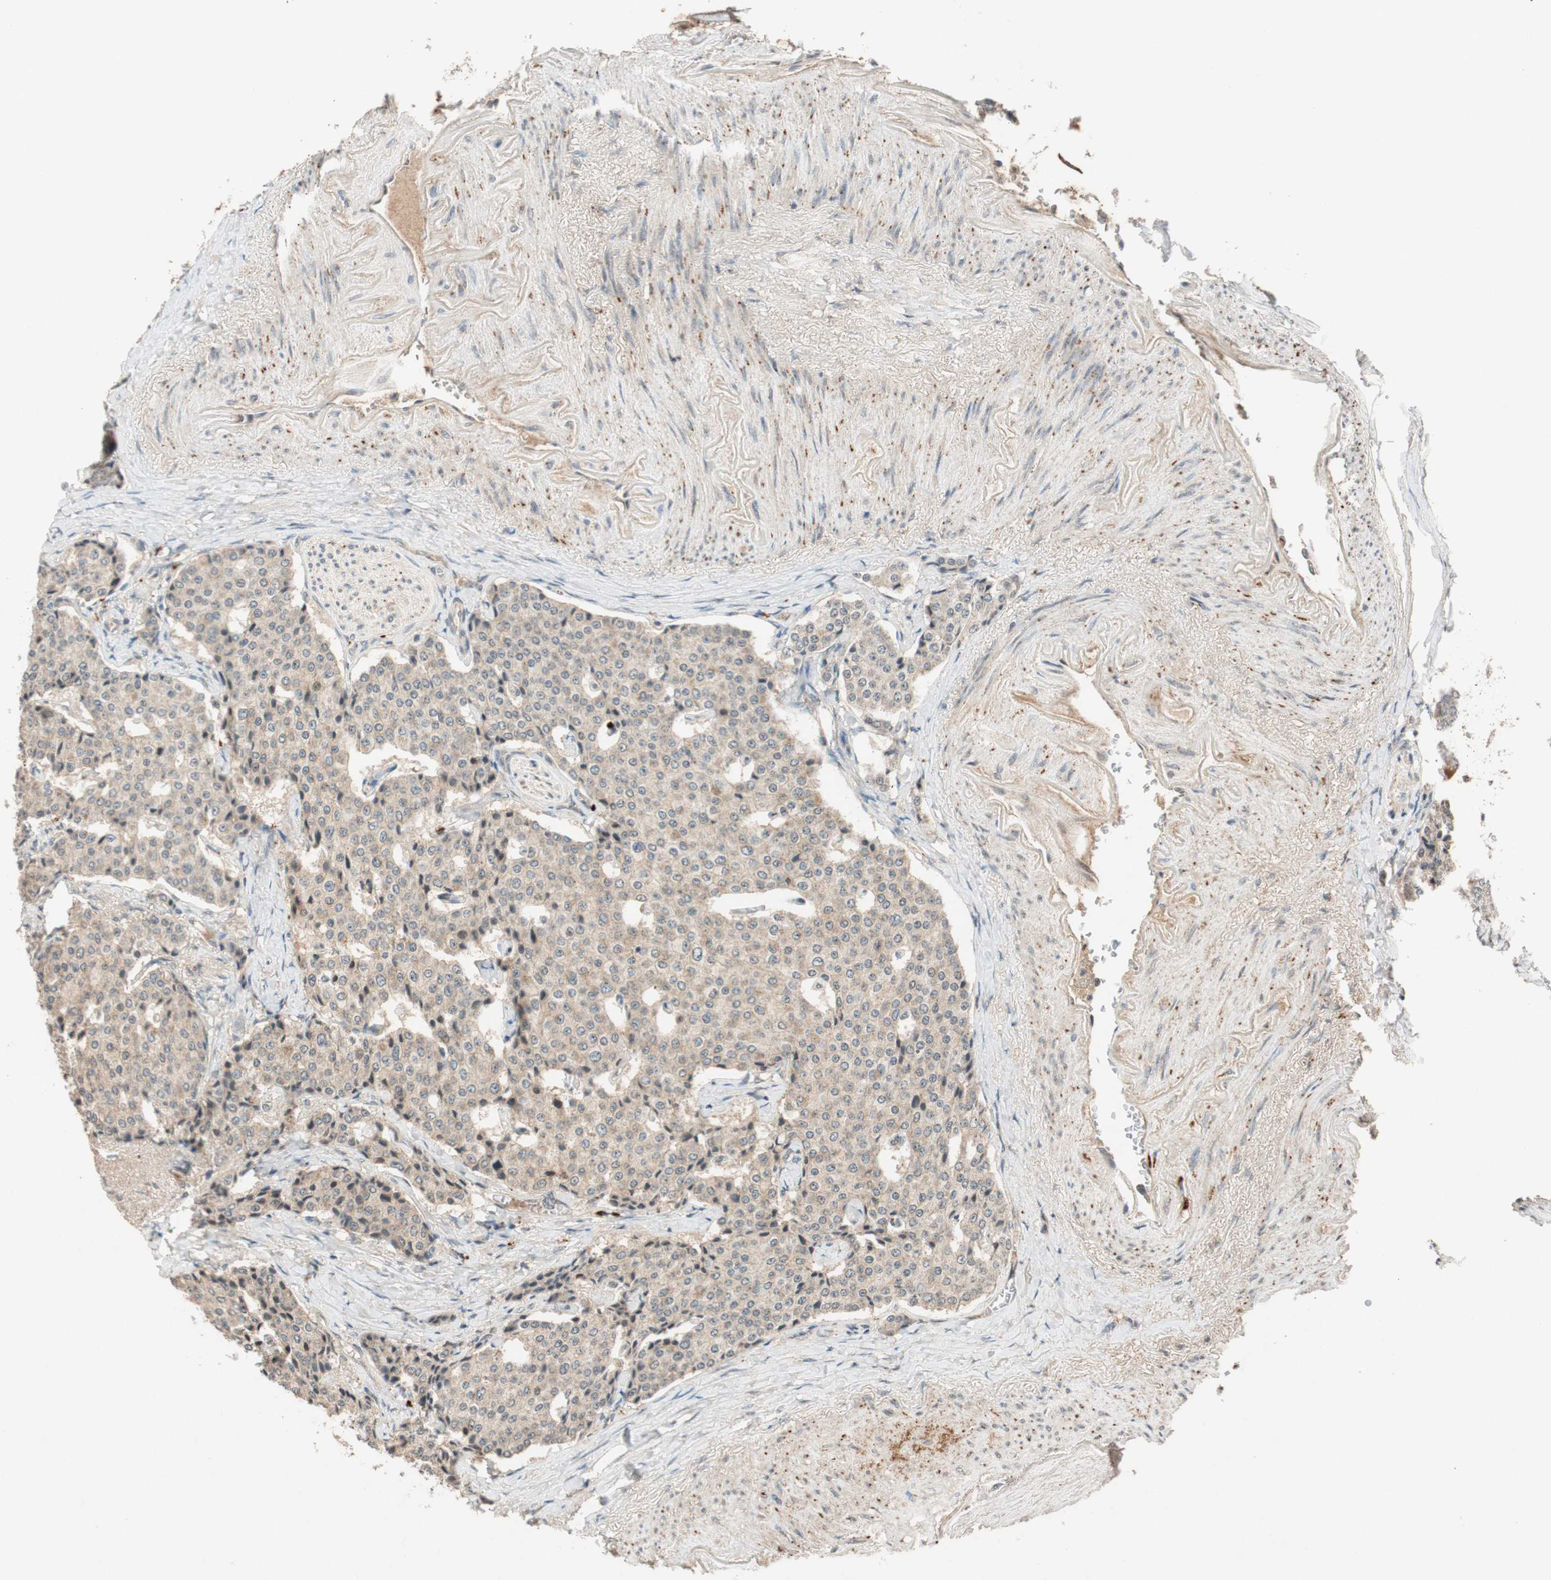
{"staining": {"intensity": "weak", "quantity": ">75%", "location": "cytoplasmic/membranous"}, "tissue": "carcinoid", "cell_type": "Tumor cells", "image_type": "cancer", "snomed": [{"axis": "morphology", "description": "Carcinoid, malignant, NOS"}, {"axis": "topography", "description": "Colon"}], "caption": "A low amount of weak cytoplasmic/membranous expression is identified in approximately >75% of tumor cells in malignant carcinoid tissue.", "gene": "GLB1", "patient": {"sex": "female", "age": 61}}